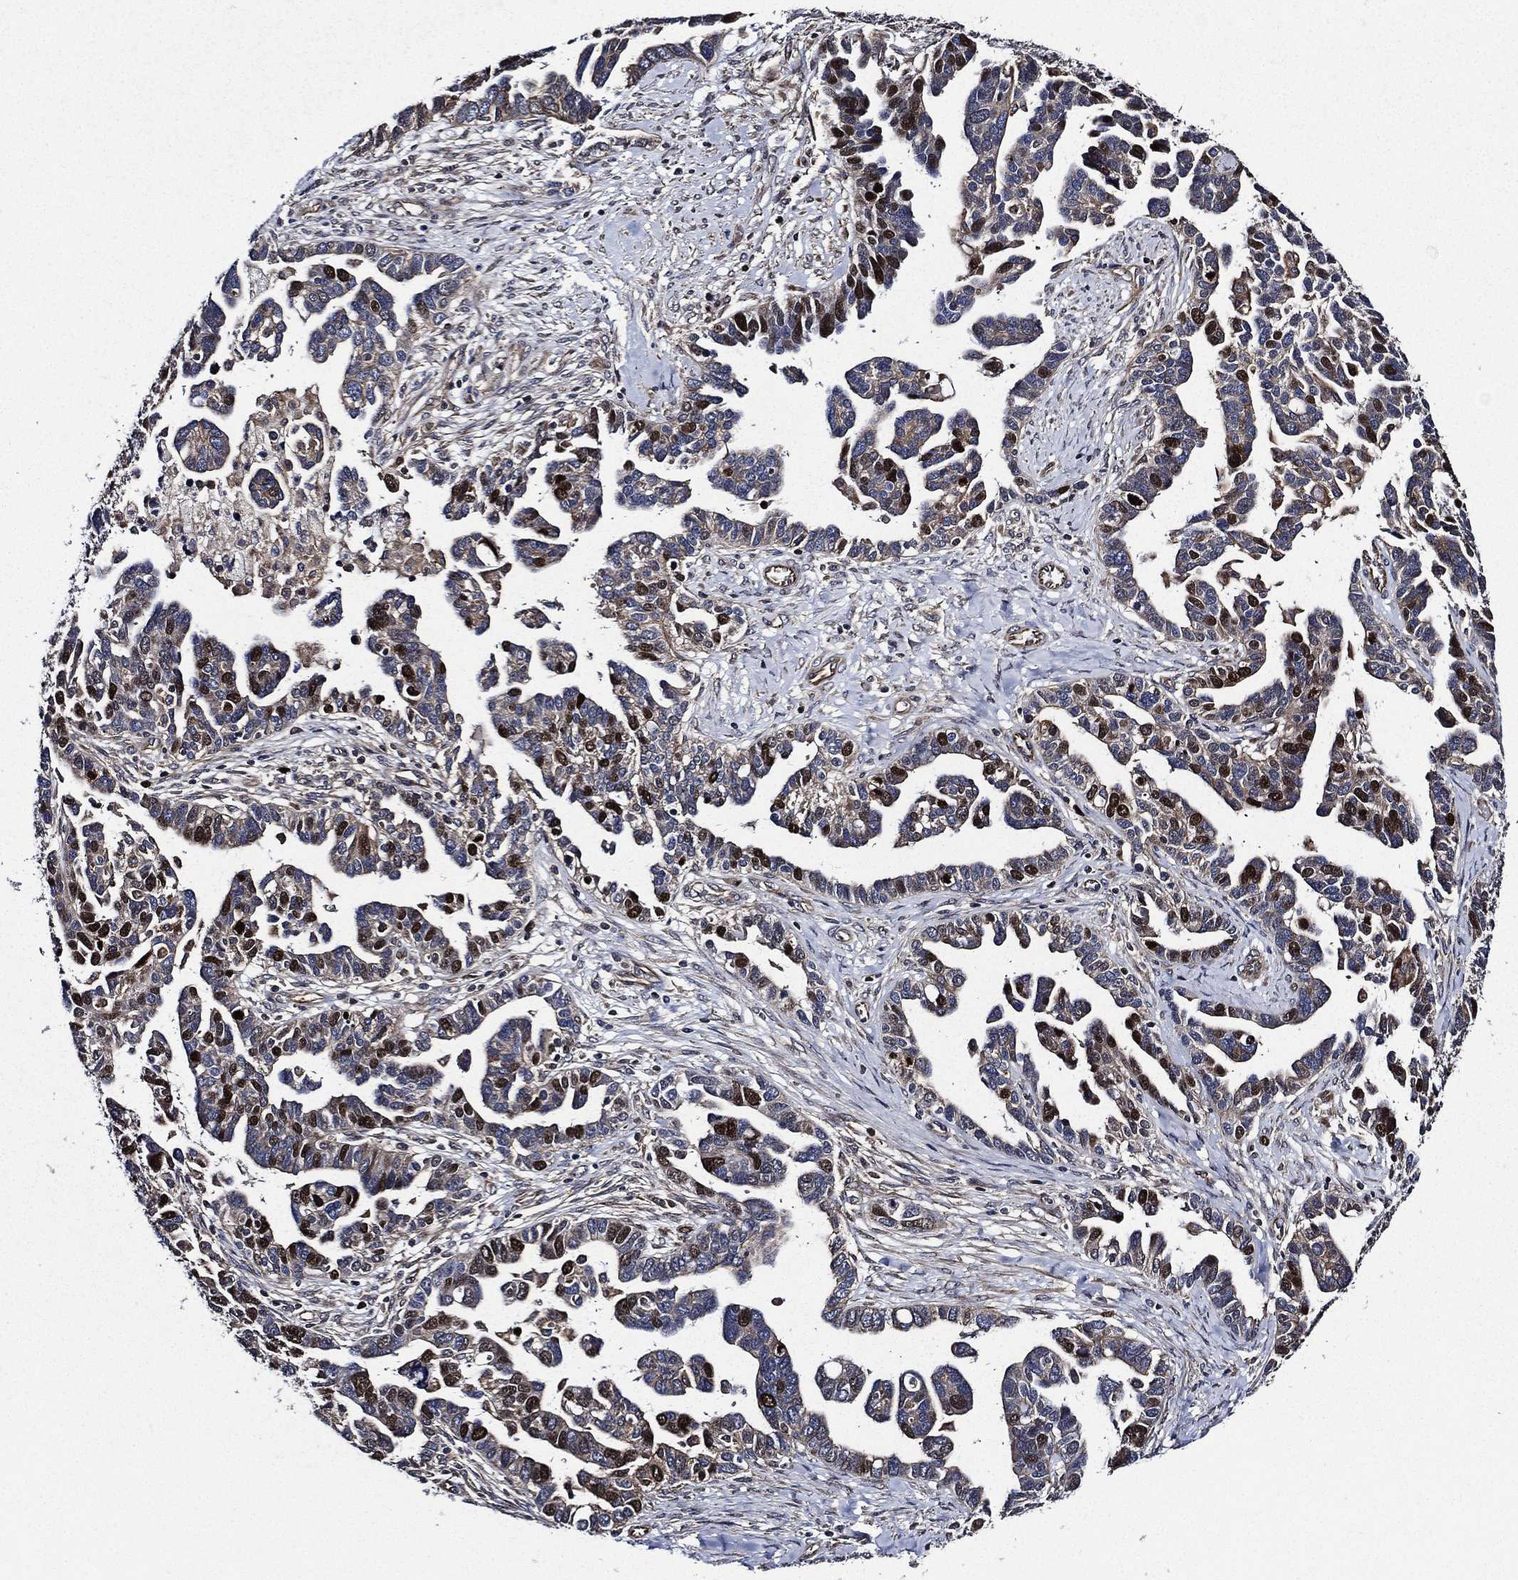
{"staining": {"intensity": "strong", "quantity": "<25%", "location": "nuclear"}, "tissue": "ovarian cancer", "cell_type": "Tumor cells", "image_type": "cancer", "snomed": [{"axis": "morphology", "description": "Cystadenocarcinoma, serous, NOS"}, {"axis": "topography", "description": "Ovary"}], "caption": "A medium amount of strong nuclear expression is appreciated in about <25% of tumor cells in ovarian serous cystadenocarcinoma tissue.", "gene": "KIF20B", "patient": {"sex": "female", "age": 54}}